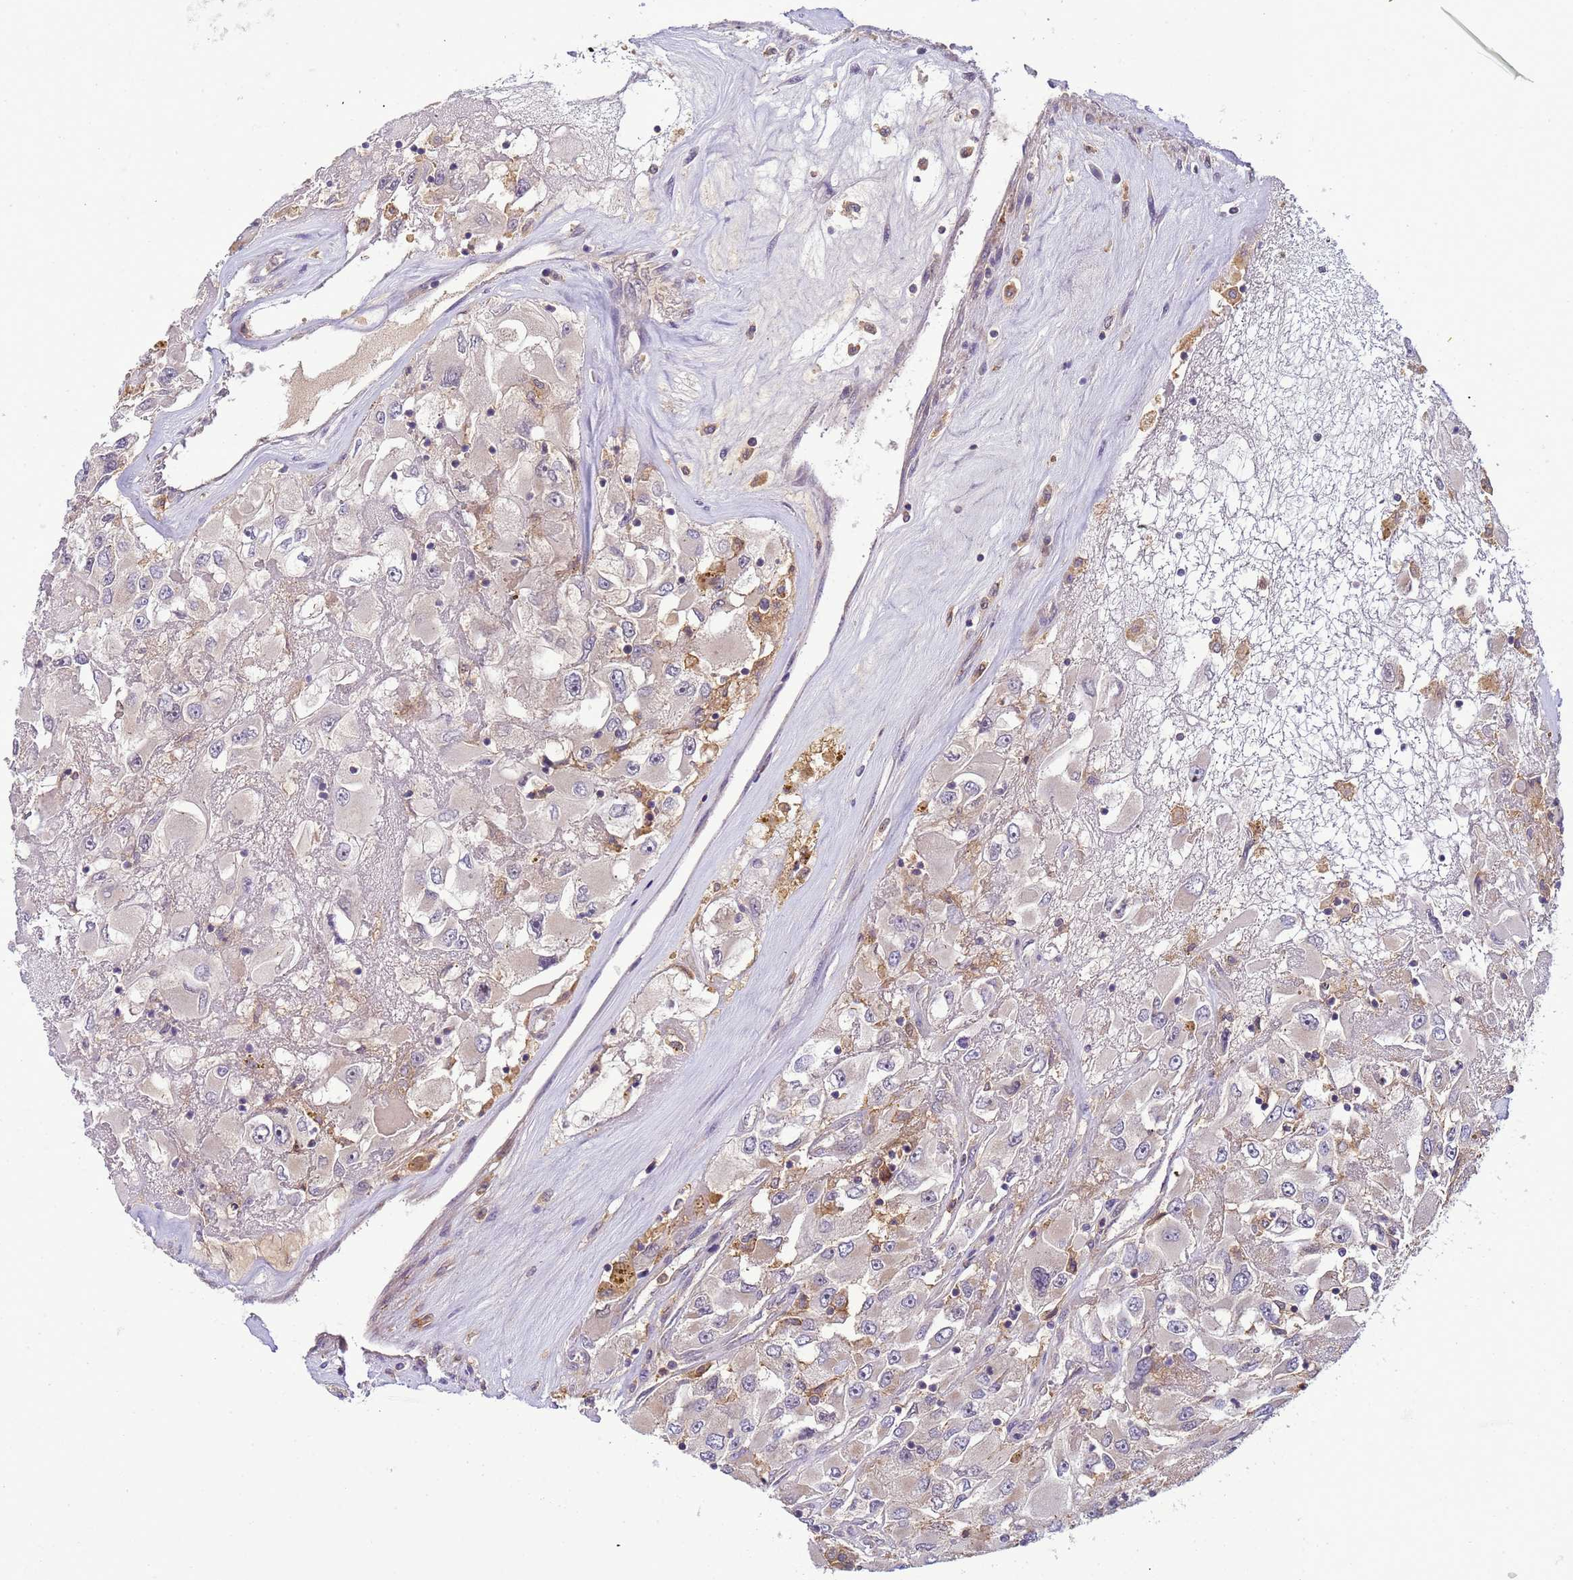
{"staining": {"intensity": "negative", "quantity": "none", "location": "none"}, "tissue": "renal cancer", "cell_type": "Tumor cells", "image_type": "cancer", "snomed": [{"axis": "morphology", "description": "Adenocarcinoma, NOS"}, {"axis": "topography", "description": "Kidney"}], "caption": "An immunohistochemistry image of renal cancer is shown. There is no staining in tumor cells of renal cancer. (DAB (3,3'-diaminobenzidine) immunohistochemistry, high magnification).", "gene": "CD53", "patient": {"sex": "female", "age": 52}}